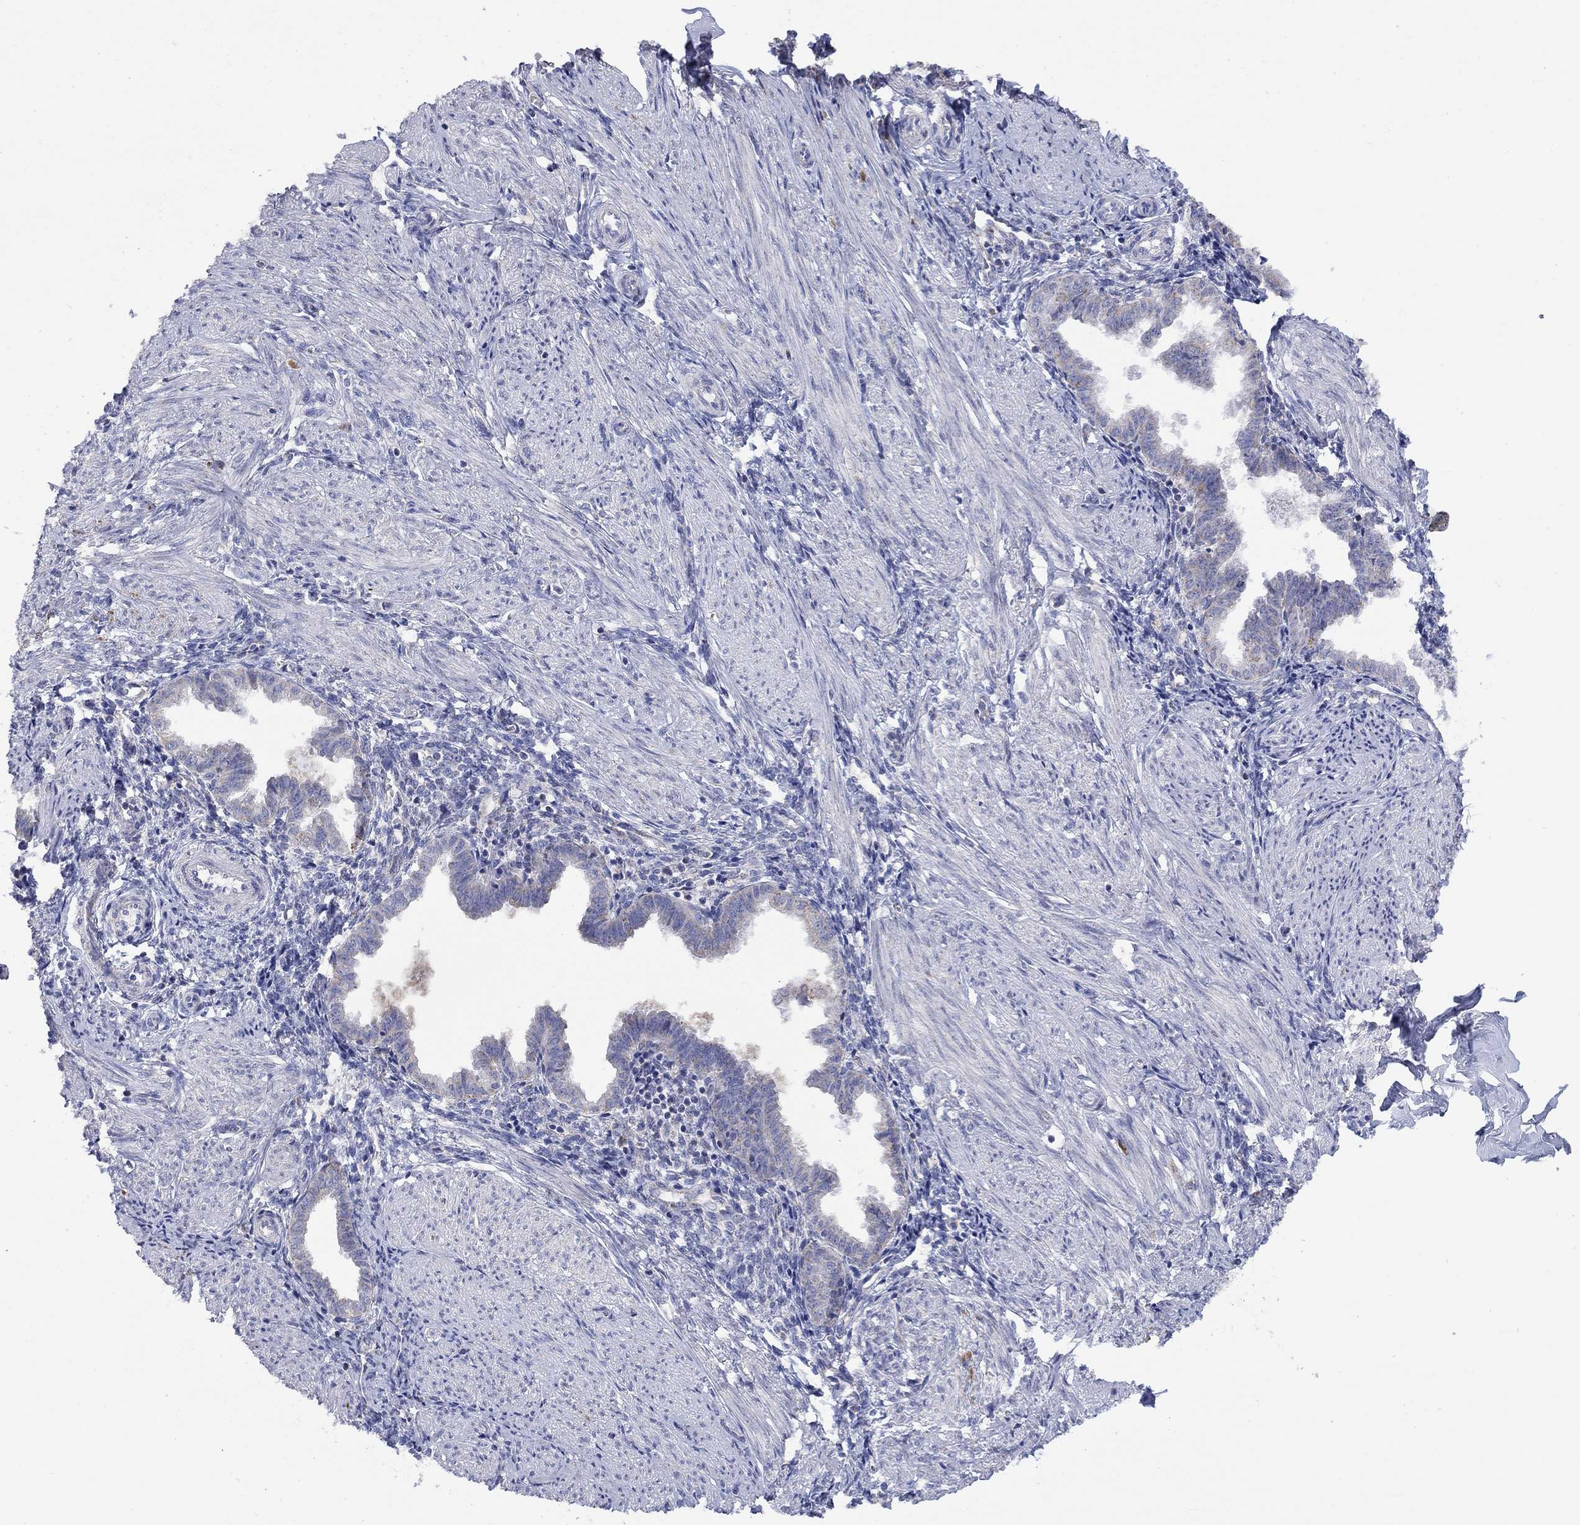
{"staining": {"intensity": "negative", "quantity": "none", "location": "none"}, "tissue": "endometrium", "cell_type": "Cells in endometrial stroma", "image_type": "normal", "snomed": [{"axis": "morphology", "description": "Normal tissue, NOS"}, {"axis": "topography", "description": "Endometrium"}], "caption": "Cells in endometrial stroma show no significant protein expression in normal endometrium.", "gene": "CLVS1", "patient": {"sex": "female", "age": 37}}